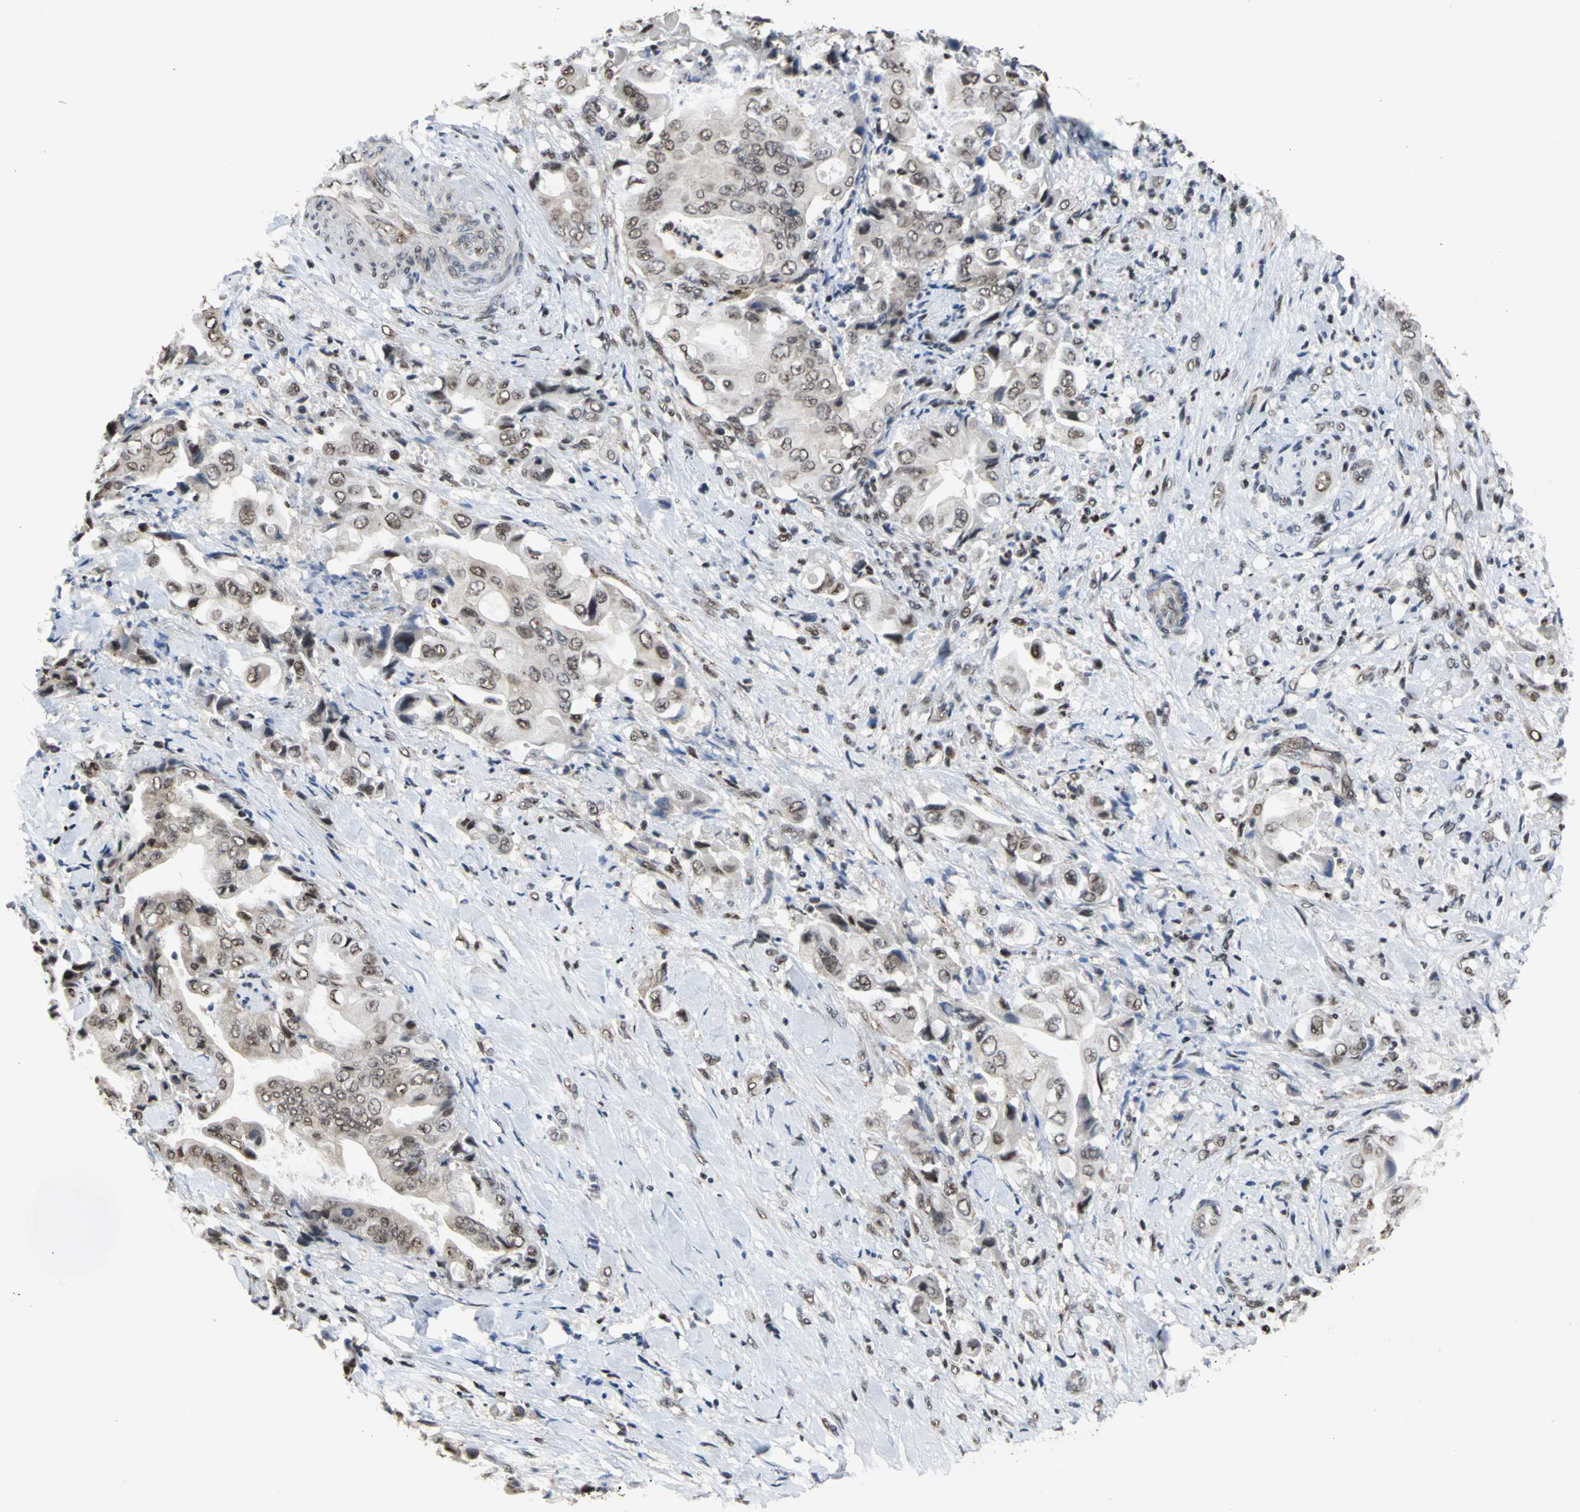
{"staining": {"intensity": "moderate", "quantity": ">75%", "location": "nuclear"}, "tissue": "liver cancer", "cell_type": "Tumor cells", "image_type": "cancer", "snomed": [{"axis": "morphology", "description": "Cholangiocarcinoma"}, {"axis": "topography", "description": "Liver"}], "caption": "Liver cholangiocarcinoma stained for a protein reveals moderate nuclear positivity in tumor cells. (Stains: DAB (3,3'-diaminobenzidine) in brown, nuclei in blue, Microscopy: brightfield microscopy at high magnification).", "gene": "CCDC88C", "patient": {"sex": "male", "age": 58}}